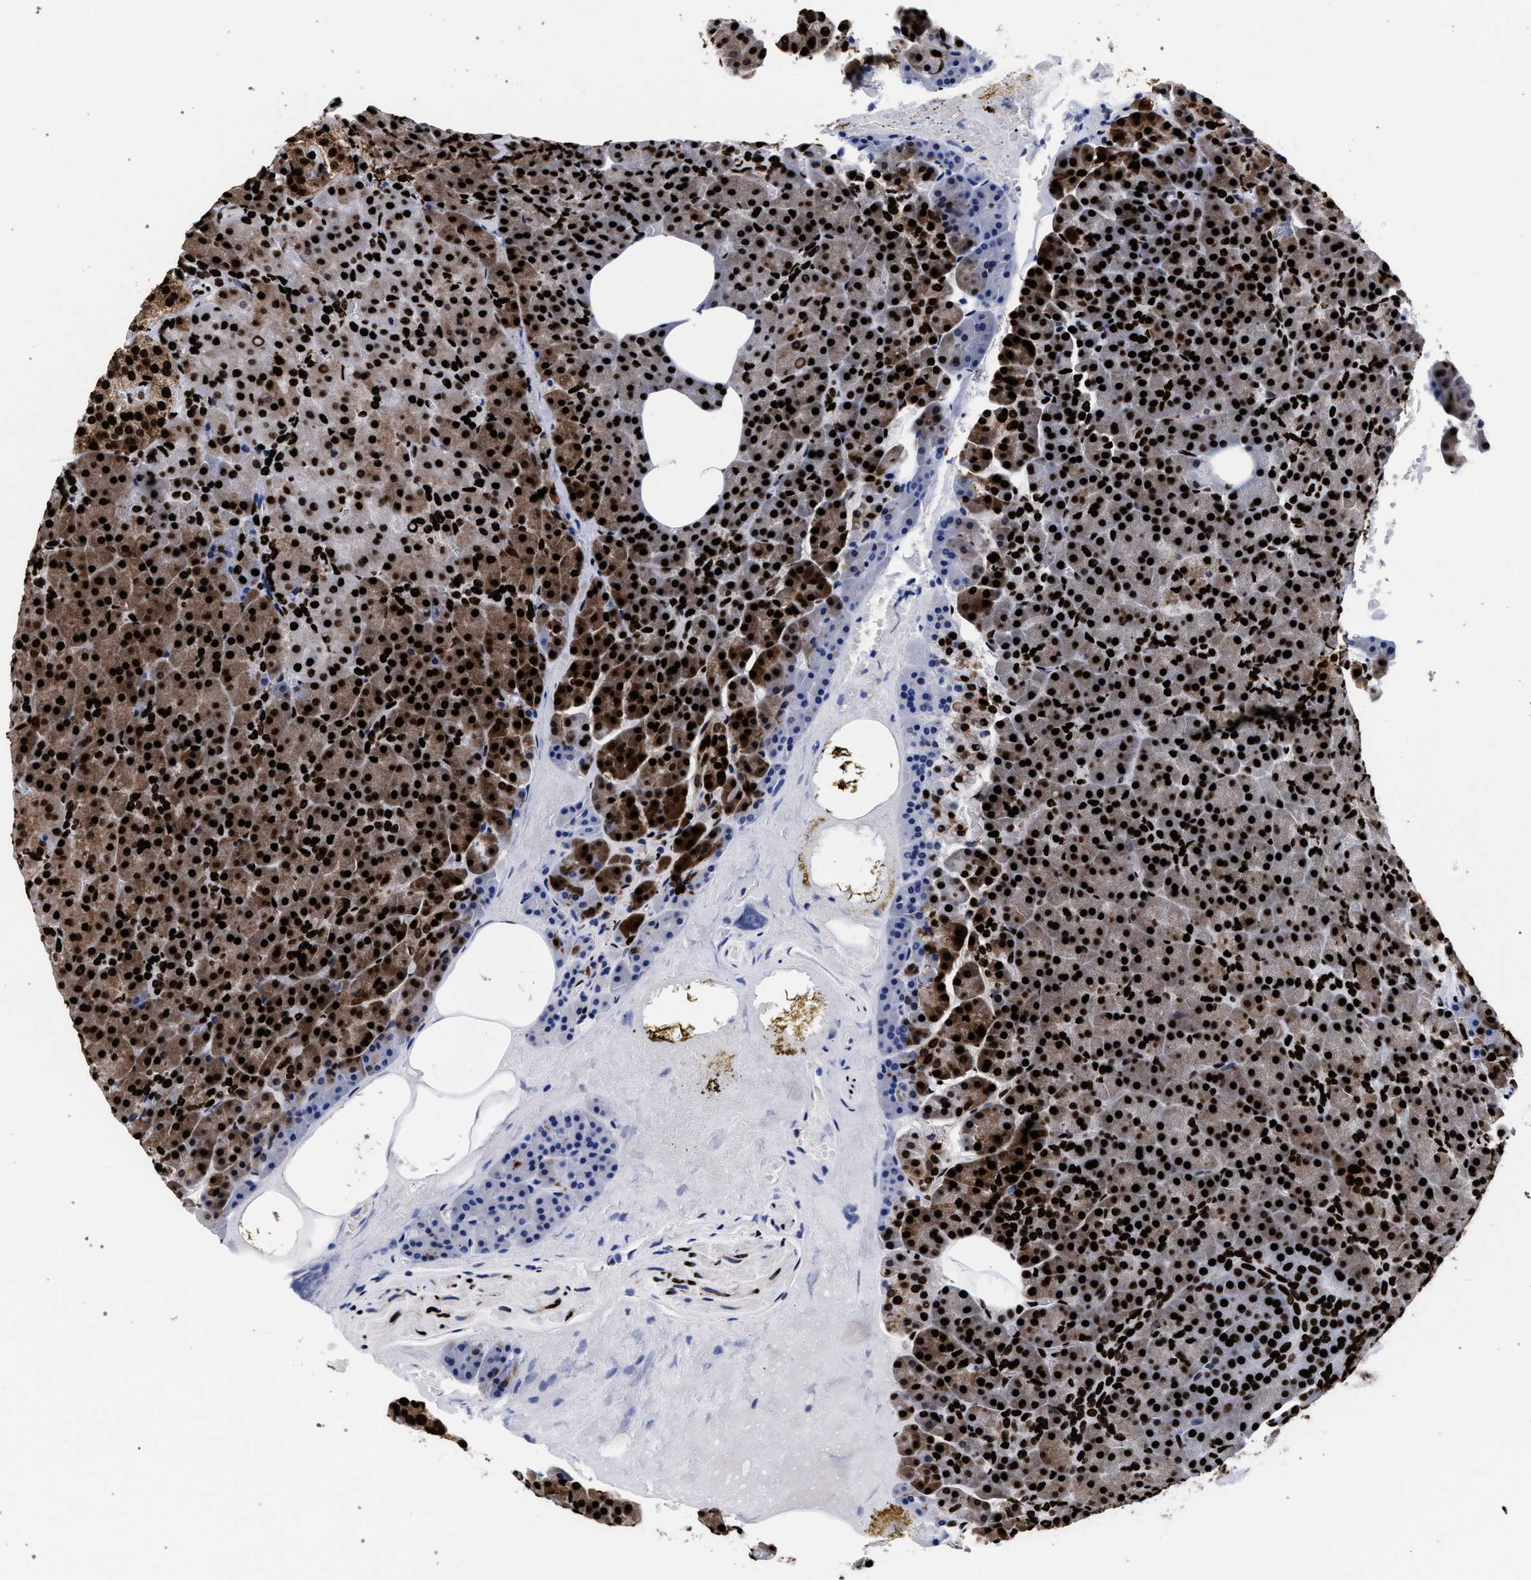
{"staining": {"intensity": "strong", "quantity": ">75%", "location": "nuclear"}, "tissue": "pancreas", "cell_type": "Exocrine glandular cells", "image_type": "normal", "snomed": [{"axis": "morphology", "description": "Normal tissue, NOS"}, {"axis": "topography", "description": "Pancreas"}], "caption": "About >75% of exocrine glandular cells in benign human pancreas exhibit strong nuclear protein expression as visualized by brown immunohistochemical staining.", "gene": "HNRNPA1", "patient": {"sex": "female", "age": 35}}